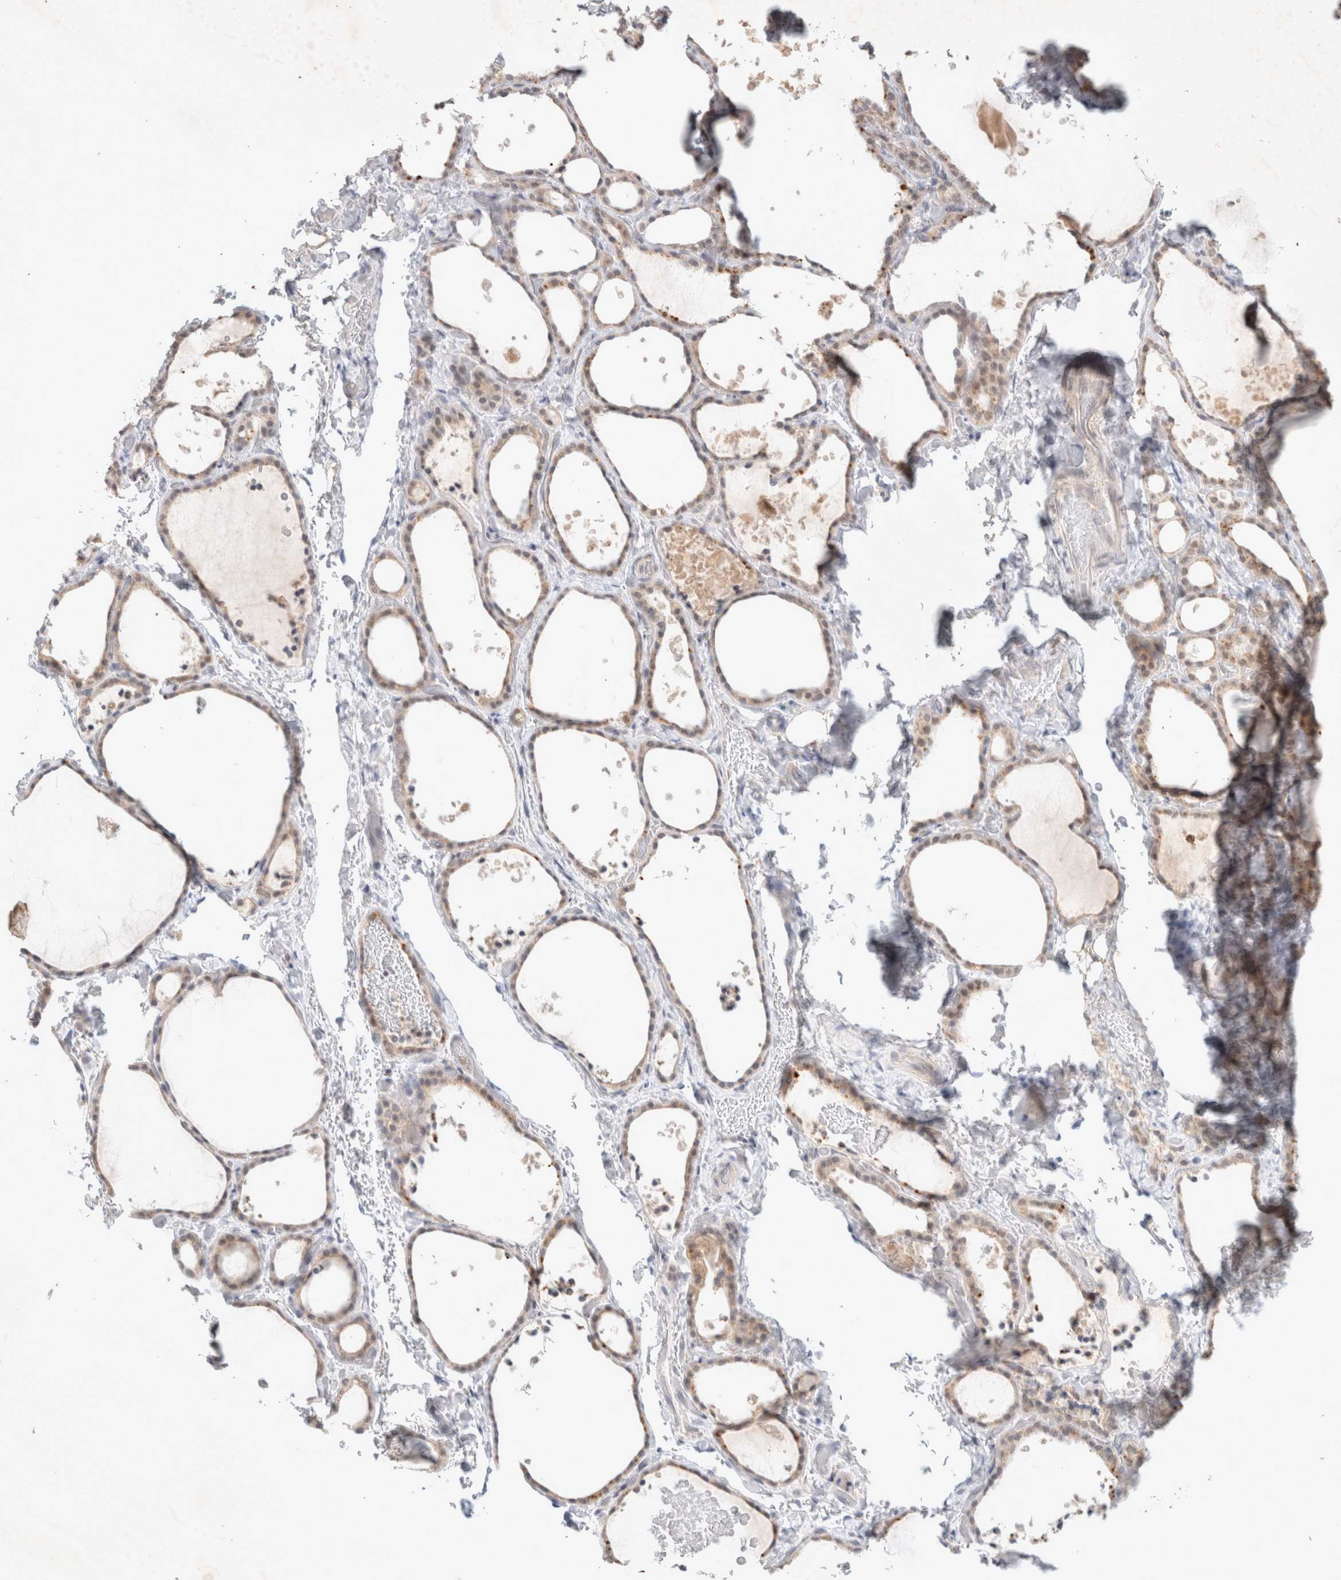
{"staining": {"intensity": "weak", "quantity": "25%-75%", "location": "cytoplasmic/membranous"}, "tissue": "thyroid gland", "cell_type": "Glandular cells", "image_type": "normal", "snomed": [{"axis": "morphology", "description": "Normal tissue, NOS"}, {"axis": "topography", "description": "Thyroid gland"}], "caption": "A brown stain shows weak cytoplasmic/membranous positivity of a protein in glandular cells of normal human thyroid gland. The staining was performed using DAB (3,3'-diaminobenzidine) to visualize the protein expression in brown, while the nuclei were stained in blue with hematoxylin (Magnification: 20x).", "gene": "FBXO42", "patient": {"sex": "female", "age": 44}}